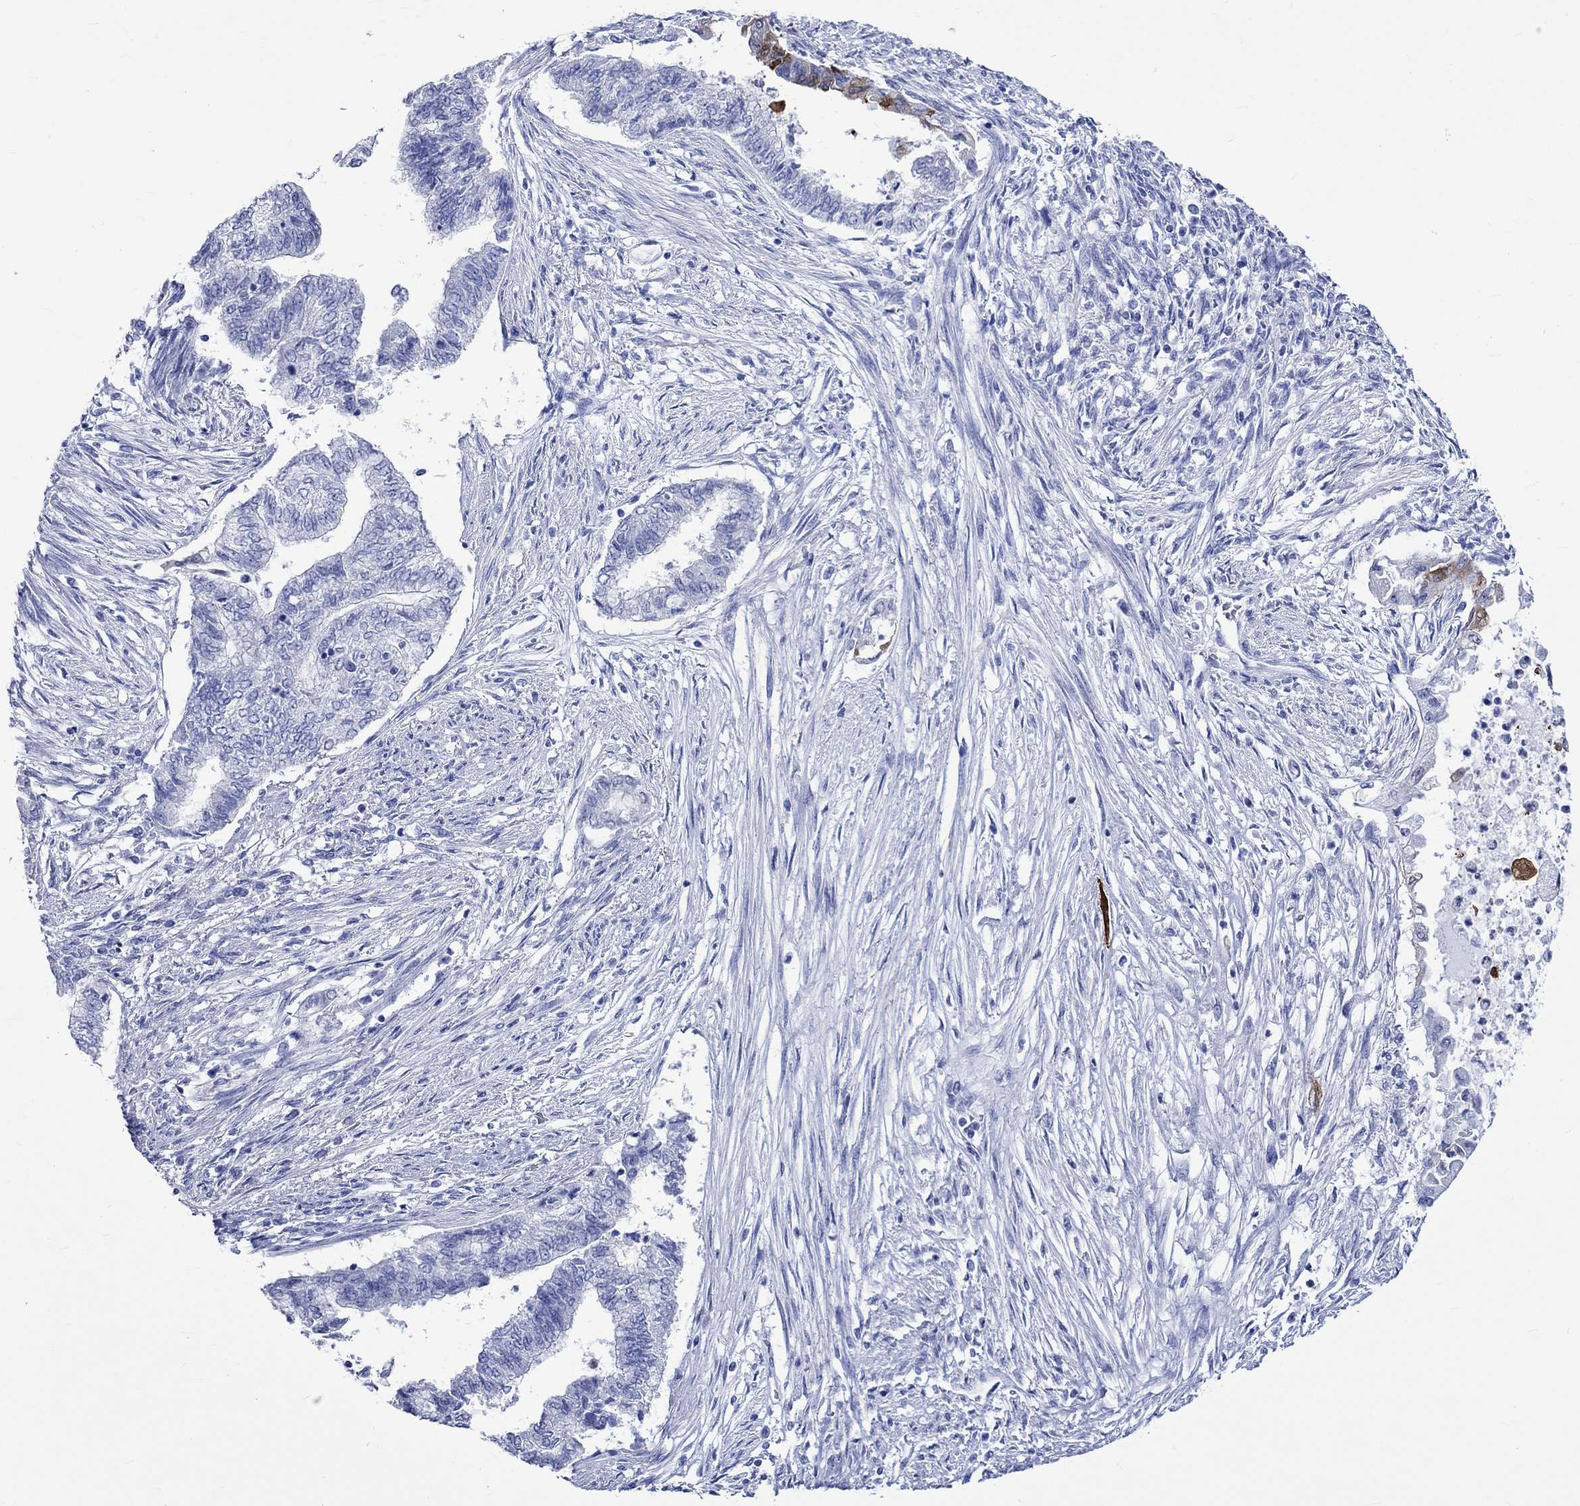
{"staining": {"intensity": "negative", "quantity": "none", "location": "none"}, "tissue": "endometrial cancer", "cell_type": "Tumor cells", "image_type": "cancer", "snomed": [{"axis": "morphology", "description": "Adenocarcinoma, NOS"}, {"axis": "topography", "description": "Endometrium"}], "caption": "A photomicrograph of adenocarcinoma (endometrial) stained for a protein demonstrates no brown staining in tumor cells.", "gene": "CRYAB", "patient": {"sex": "female", "age": 65}}